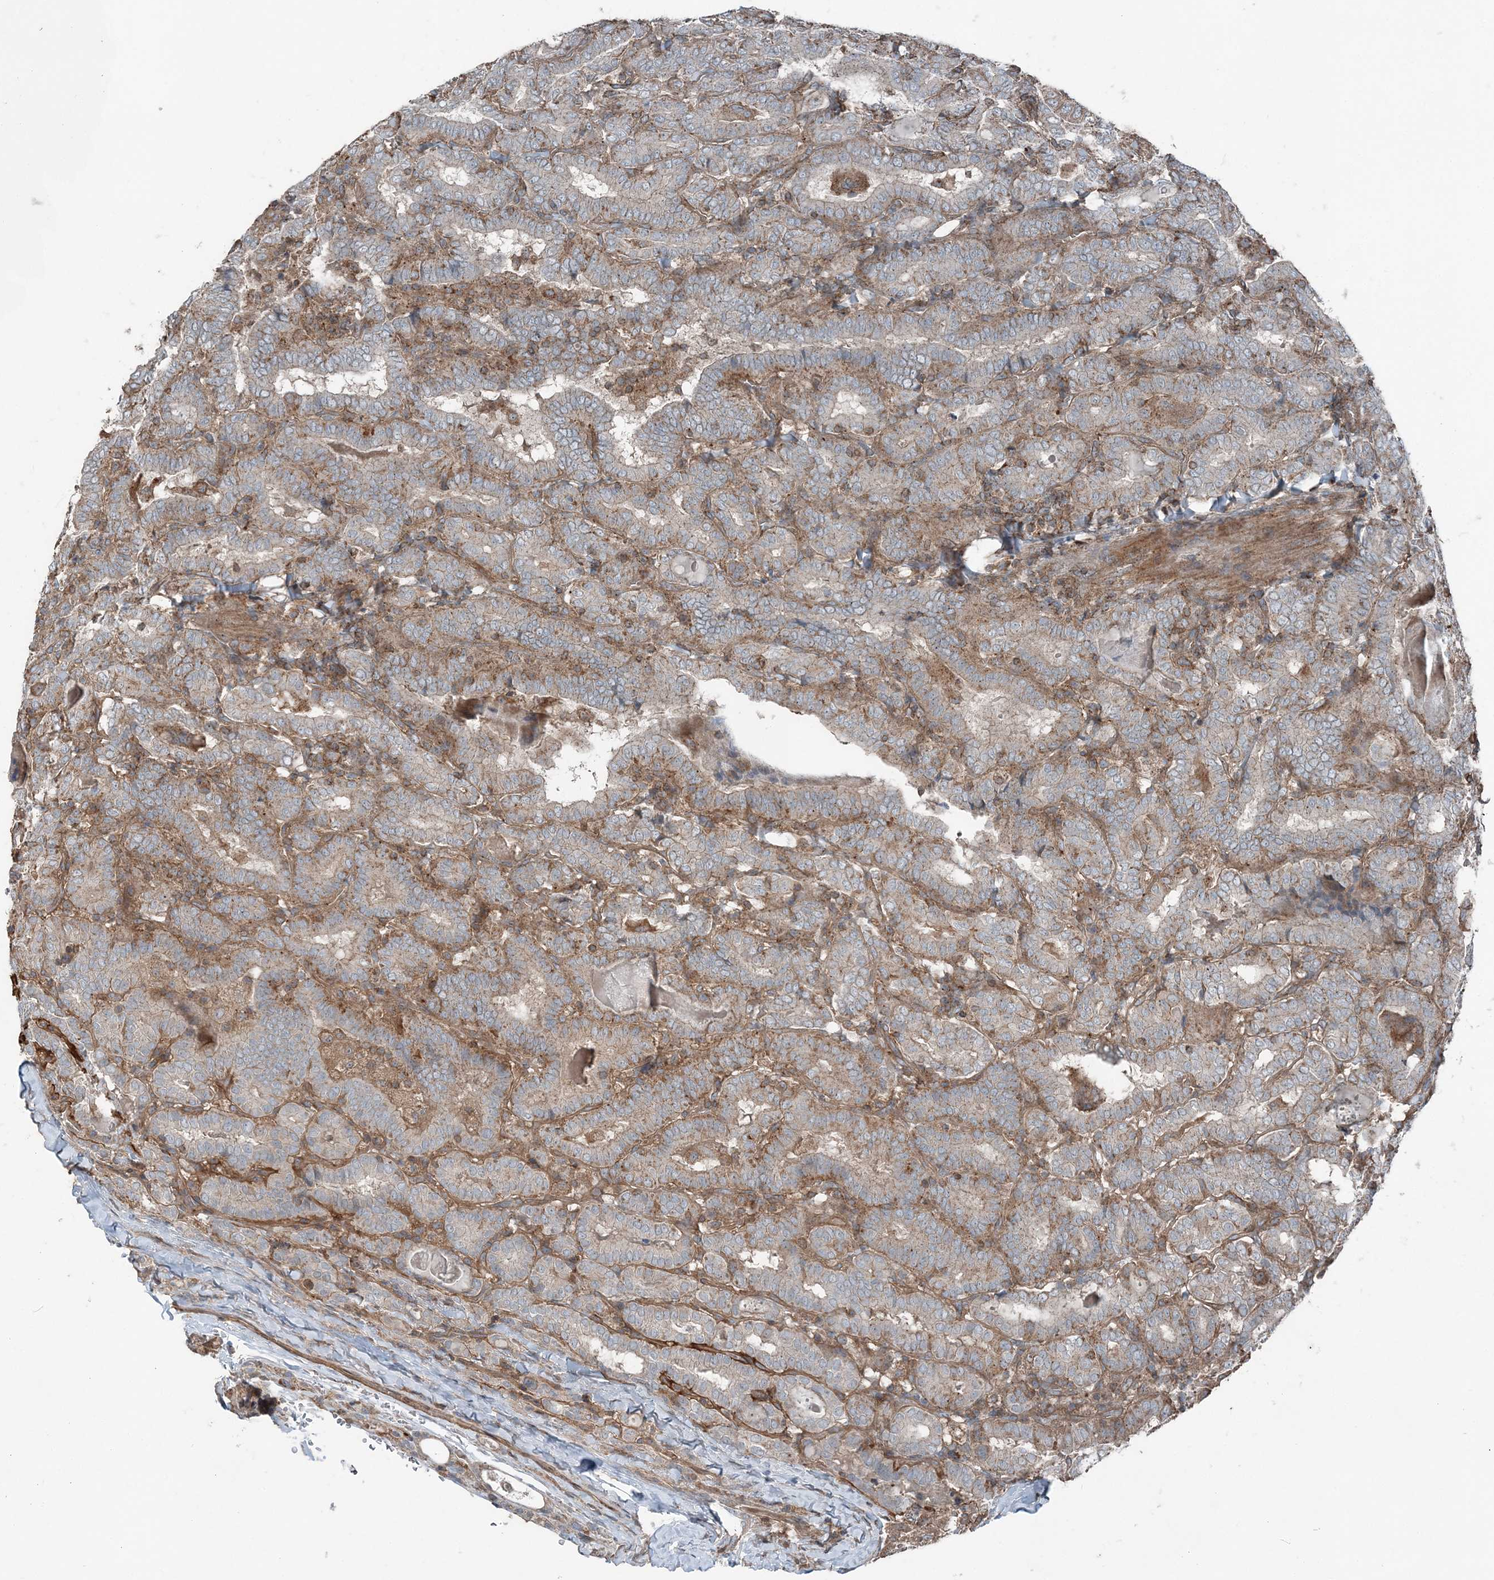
{"staining": {"intensity": "weak", "quantity": "25%-75%", "location": "cytoplasmic/membranous"}, "tissue": "thyroid cancer", "cell_type": "Tumor cells", "image_type": "cancer", "snomed": [{"axis": "morphology", "description": "Papillary adenocarcinoma, NOS"}, {"axis": "topography", "description": "Thyroid gland"}], "caption": "Human thyroid cancer (papillary adenocarcinoma) stained with a brown dye displays weak cytoplasmic/membranous positive staining in approximately 25%-75% of tumor cells.", "gene": "KY", "patient": {"sex": "female", "age": 72}}